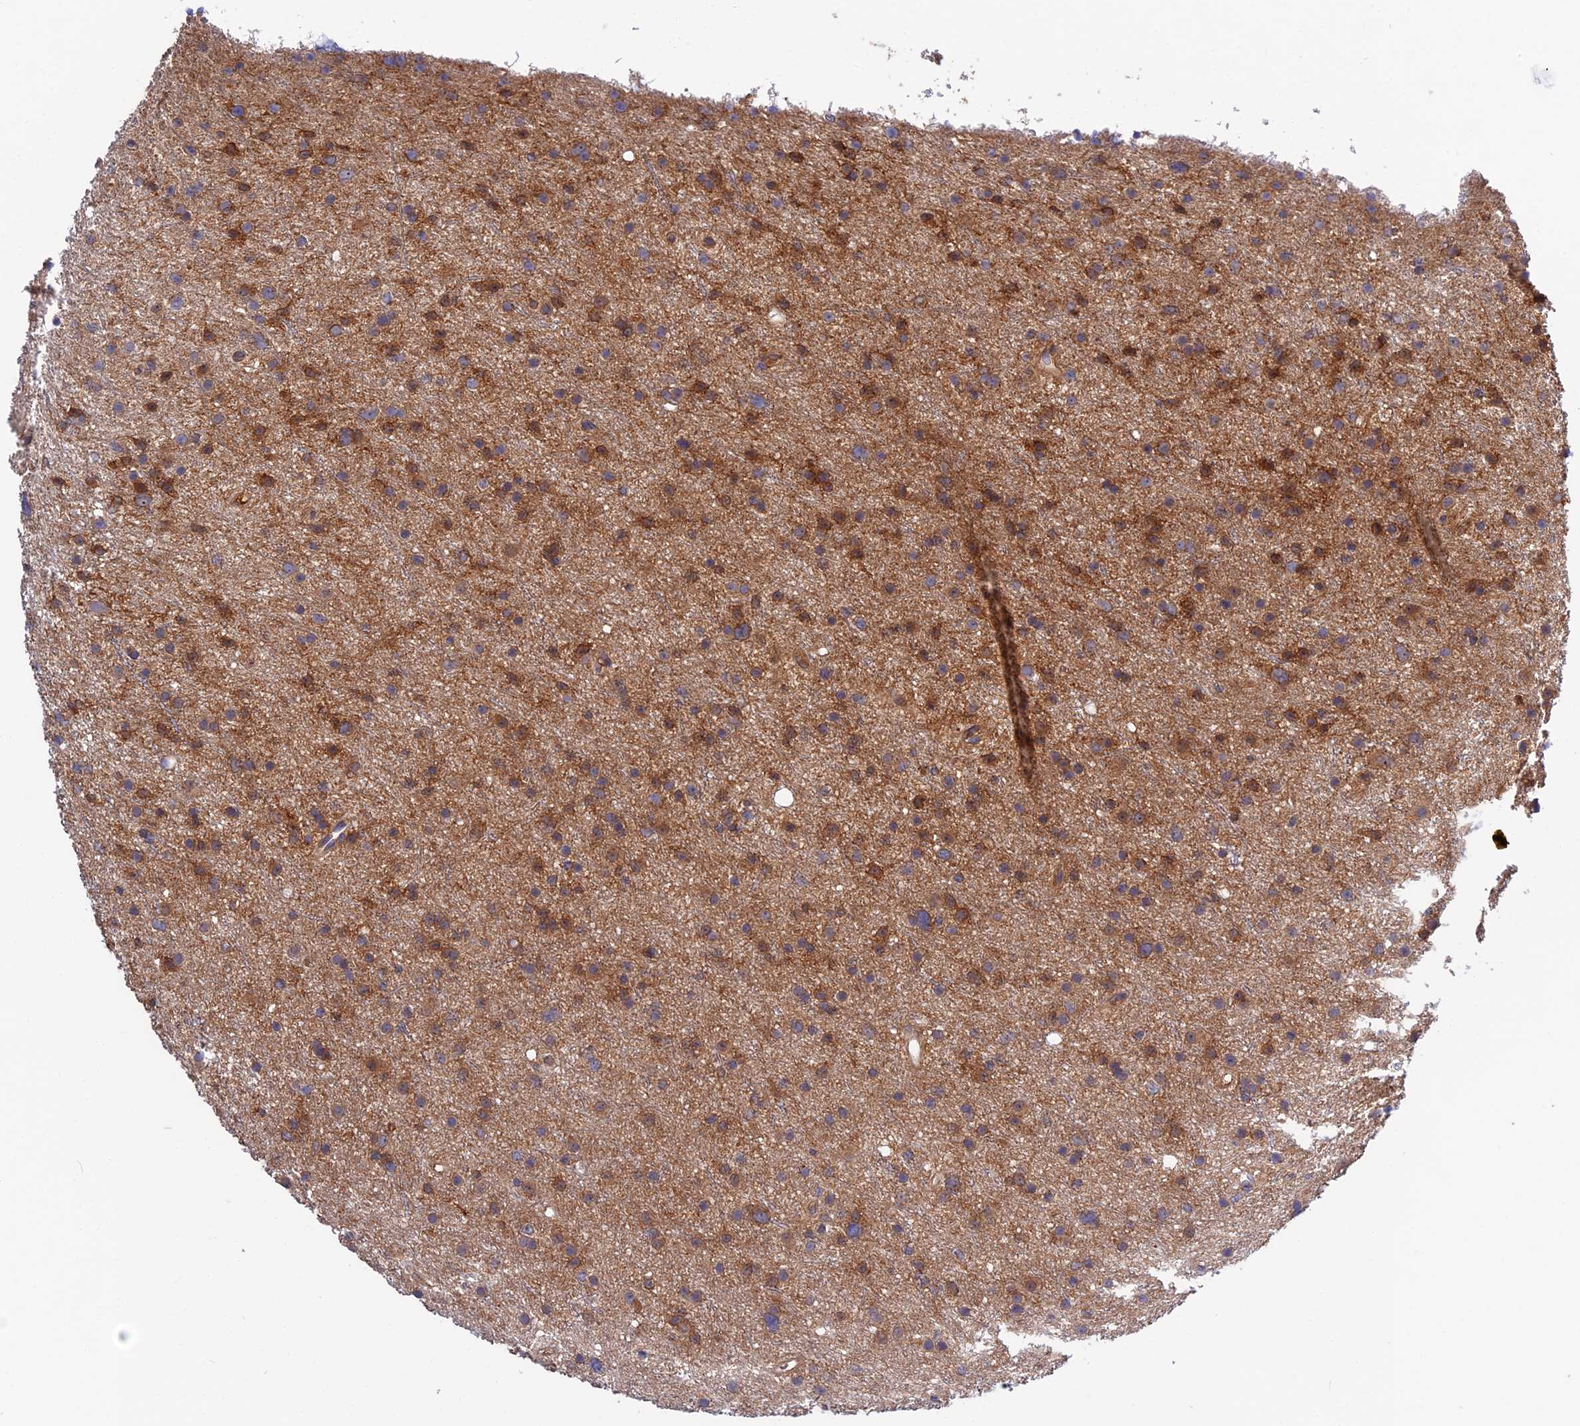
{"staining": {"intensity": "moderate", "quantity": ">75%", "location": "cytoplasmic/membranous"}, "tissue": "glioma", "cell_type": "Tumor cells", "image_type": "cancer", "snomed": [{"axis": "morphology", "description": "Glioma, malignant, Low grade"}, {"axis": "topography", "description": "Cerebral cortex"}], "caption": "Approximately >75% of tumor cells in malignant glioma (low-grade) reveal moderate cytoplasmic/membranous protein staining as visualized by brown immunohistochemical staining.", "gene": "CRACD", "patient": {"sex": "female", "age": 39}}